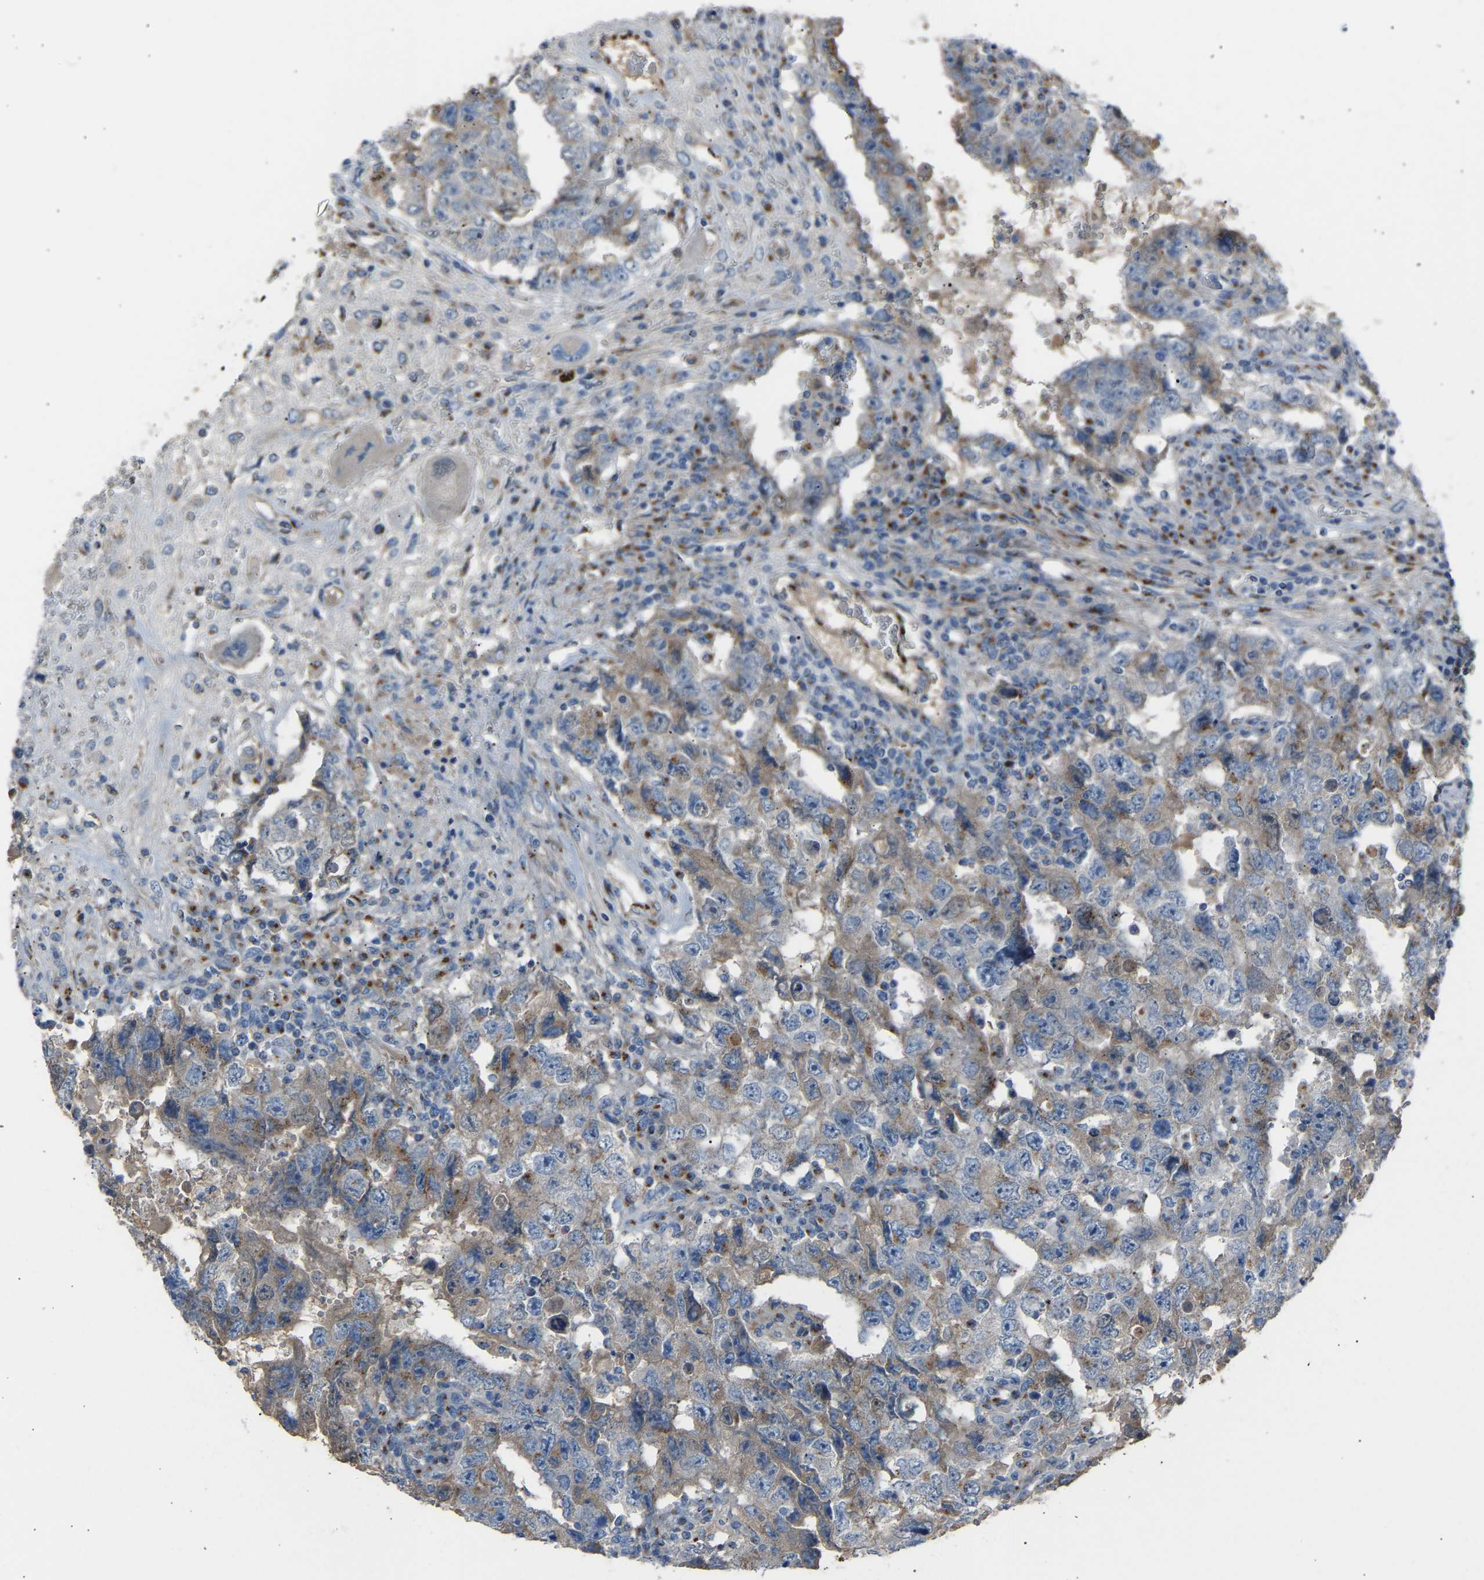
{"staining": {"intensity": "weak", "quantity": "25%-75%", "location": "cytoplasmic/membranous"}, "tissue": "testis cancer", "cell_type": "Tumor cells", "image_type": "cancer", "snomed": [{"axis": "morphology", "description": "Carcinoma, Embryonal, NOS"}, {"axis": "topography", "description": "Testis"}], "caption": "Testis embryonal carcinoma was stained to show a protein in brown. There is low levels of weak cytoplasmic/membranous expression in approximately 25%-75% of tumor cells.", "gene": "CYREN", "patient": {"sex": "male", "age": 26}}